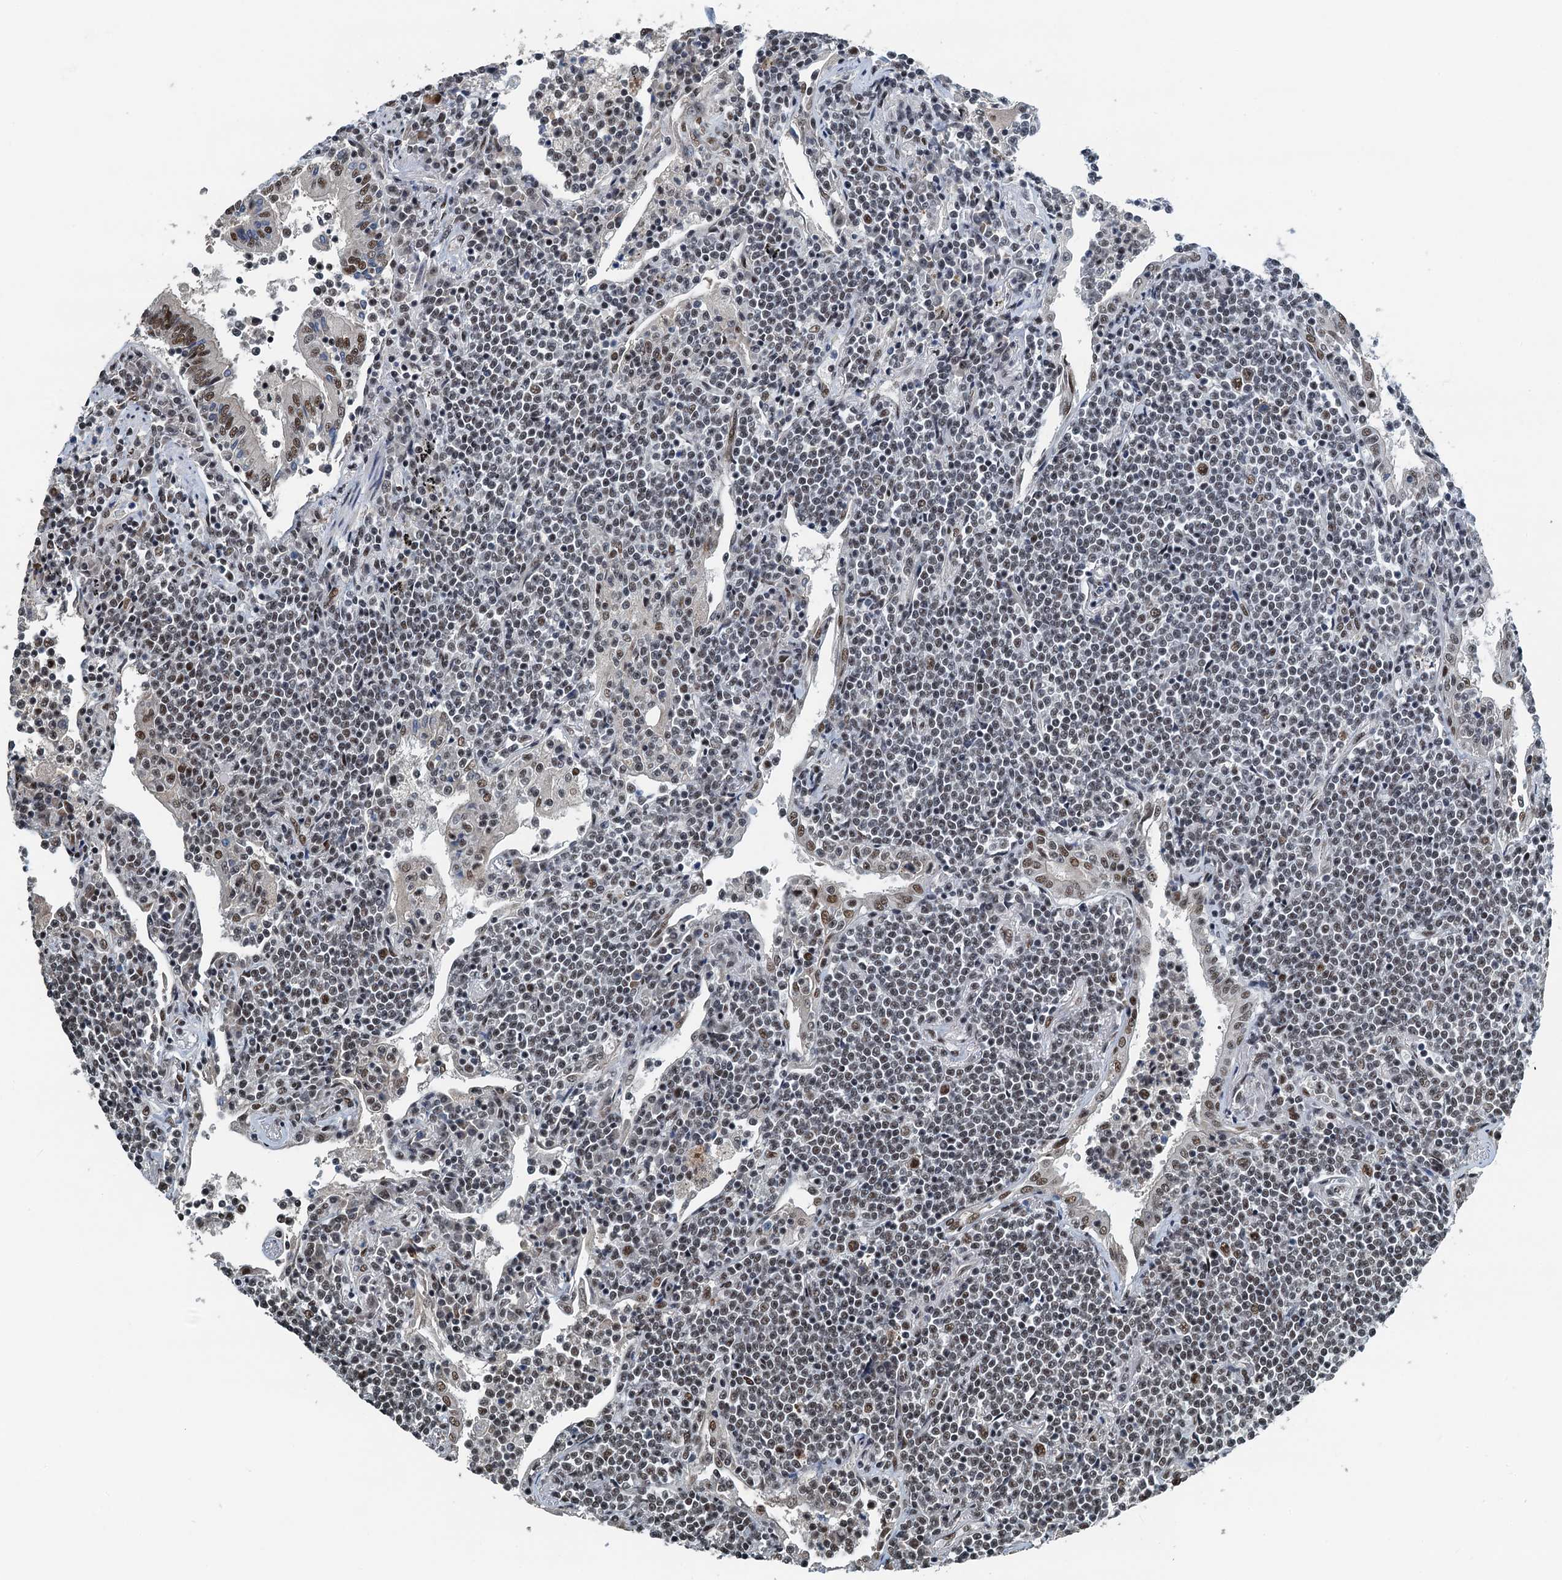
{"staining": {"intensity": "moderate", "quantity": ">75%", "location": "nuclear"}, "tissue": "lymphoma", "cell_type": "Tumor cells", "image_type": "cancer", "snomed": [{"axis": "morphology", "description": "Malignant lymphoma, non-Hodgkin's type, Low grade"}, {"axis": "topography", "description": "Lung"}], "caption": "Immunohistochemical staining of lymphoma reveals moderate nuclear protein staining in approximately >75% of tumor cells. (IHC, brightfield microscopy, high magnification).", "gene": "MTA3", "patient": {"sex": "female", "age": 71}}